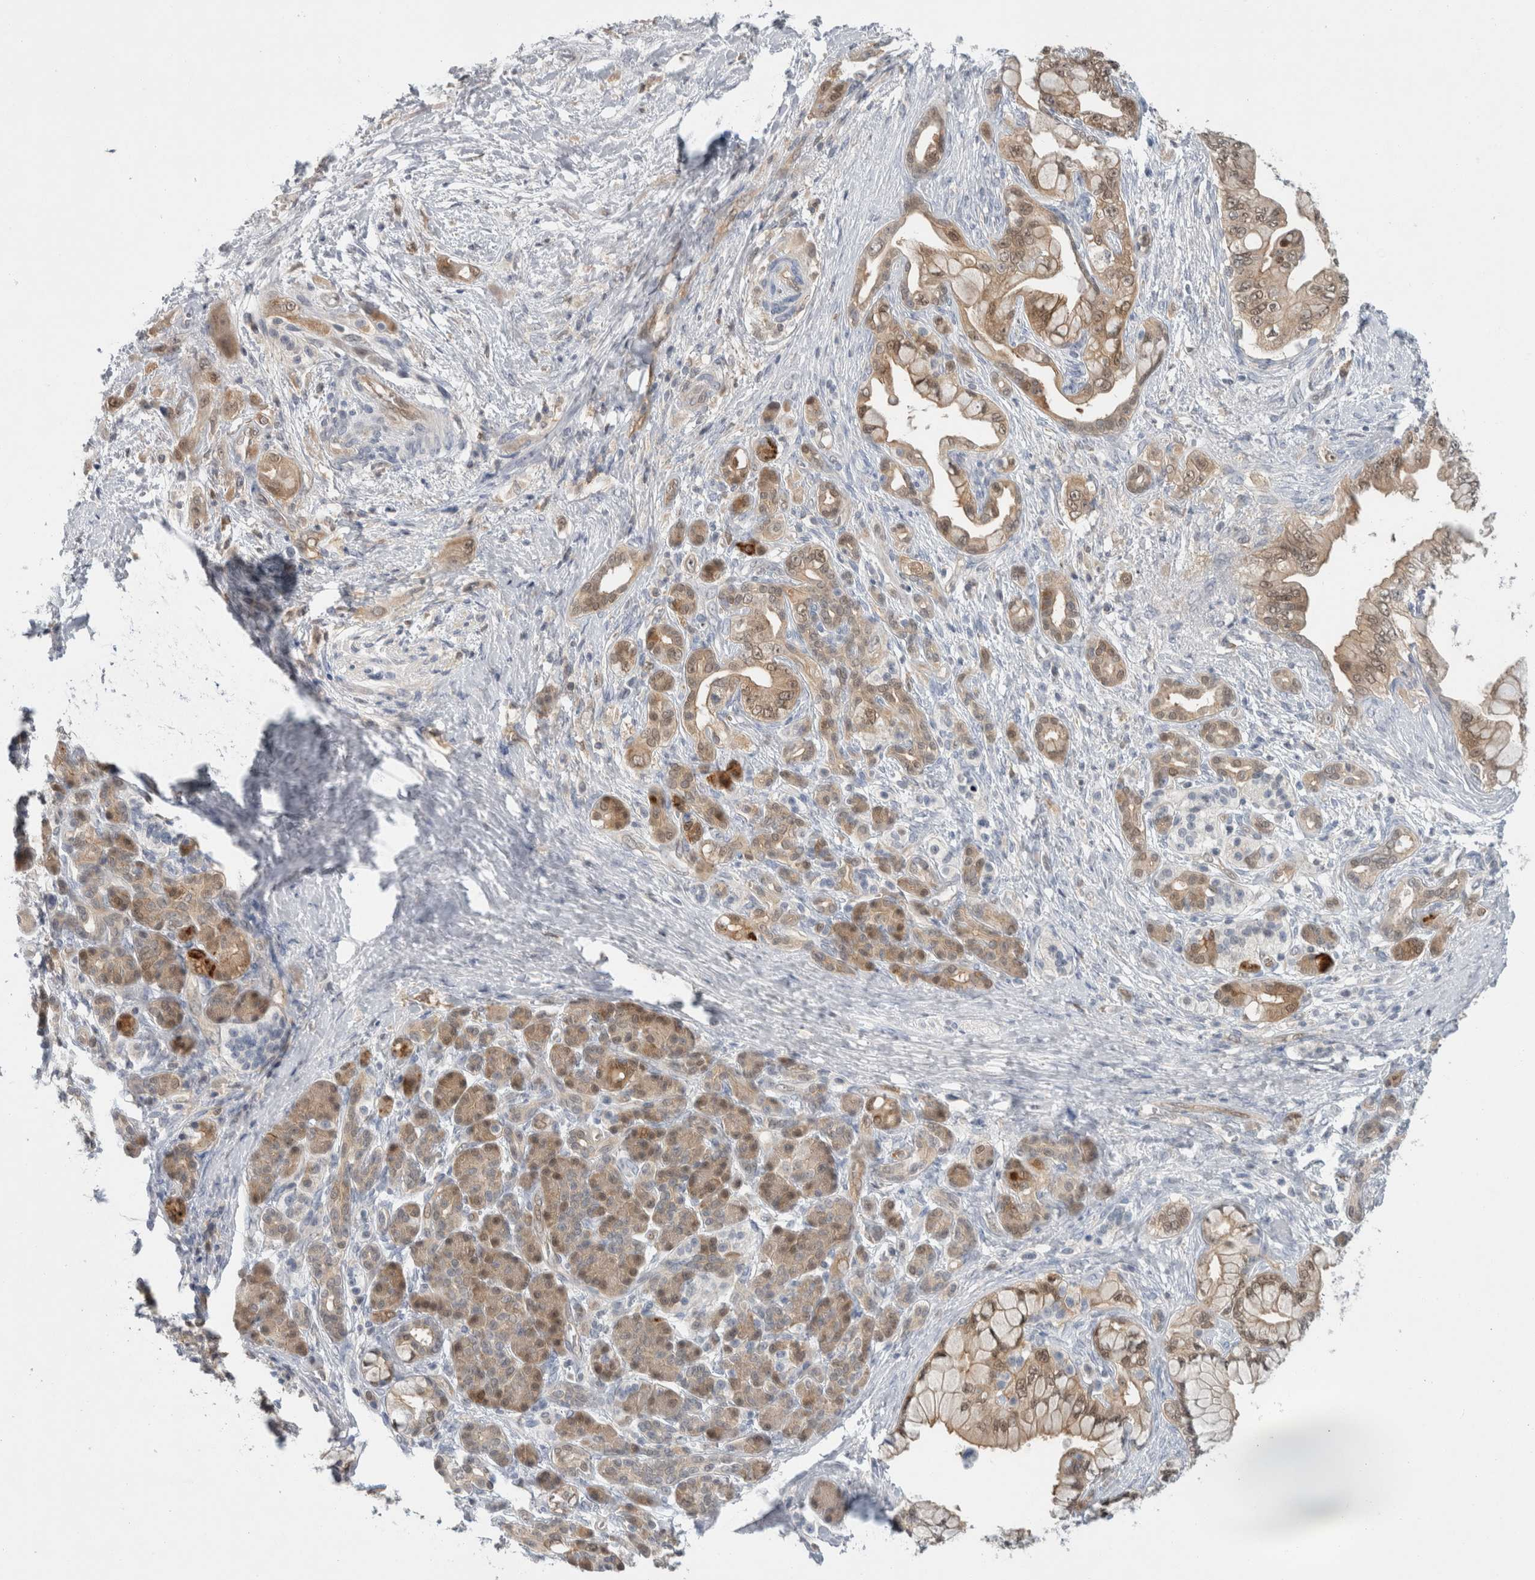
{"staining": {"intensity": "moderate", "quantity": ">75%", "location": "cytoplasmic/membranous,nuclear"}, "tissue": "pancreatic cancer", "cell_type": "Tumor cells", "image_type": "cancer", "snomed": [{"axis": "morphology", "description": "Adenocarcinoma, NOS"}, {"axis": "topography", "description": "Pancreas"}], "caption": "Tumor cells reveal medium levels of moderate cytoplasmic/membranous and nuclear staining in approximately >75% of cells in pancreatic adenocarcinoma.", "gene": "CASP6", "patient": {"sex": "male", "age": 59}}